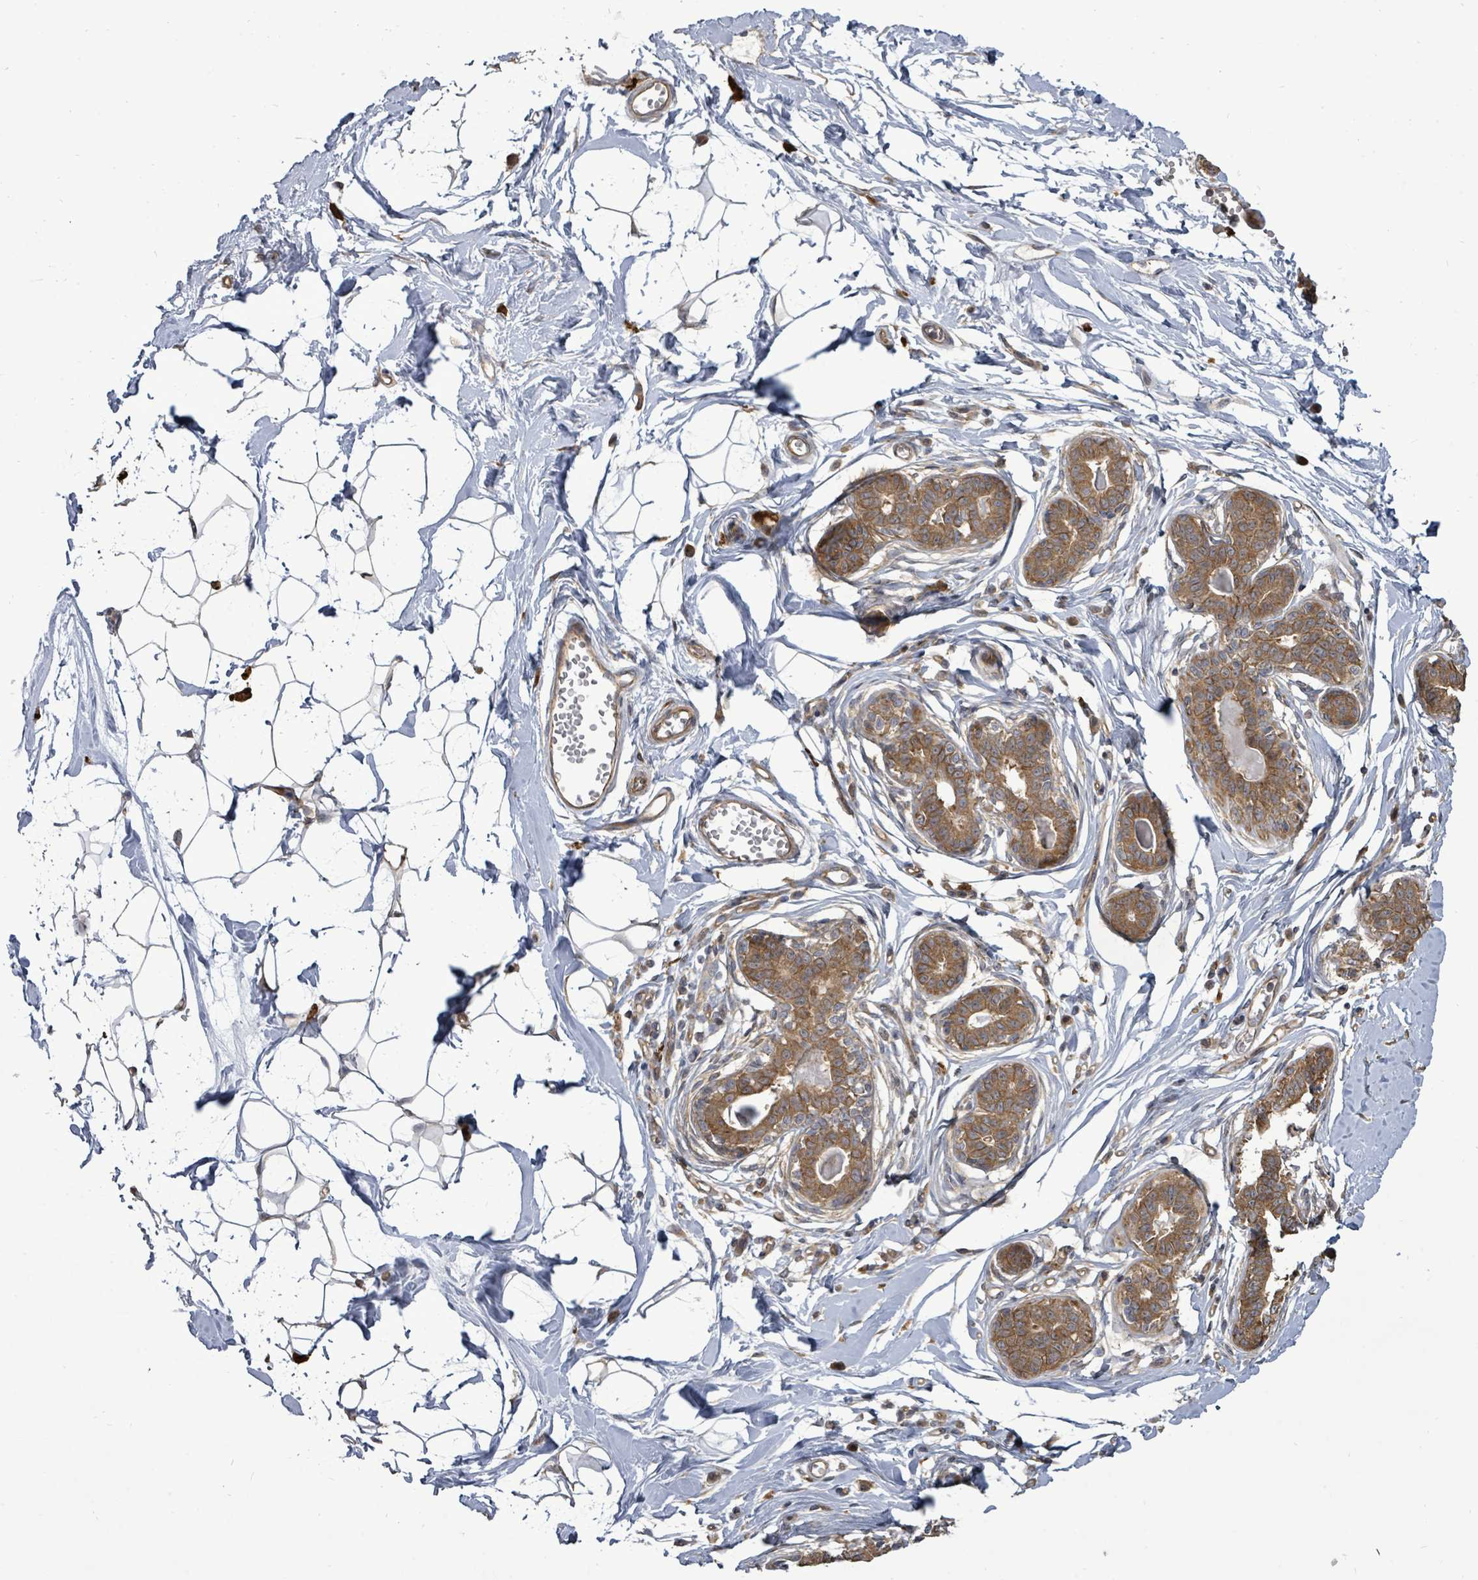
{"staining": {"intensity": "negative", "quantity": "none", "location": "none"}, "tissue": "breast", "cell_type": "Adipocytes", "image_type": "normal", "snomed": [{"axis": "morphology", "description": "Normal tissue, NOS"}, {"axis": "topography", "description": "Breast"}], "caption": "IHC histopathology image of unremarkable breast: human breast stained with DAB (3,3'-diaminobenzidine) exhibits no significant protein expression in adipocytes.", "gene": "EIF3CL", "patient": {"sex": "female", "age": 45}}